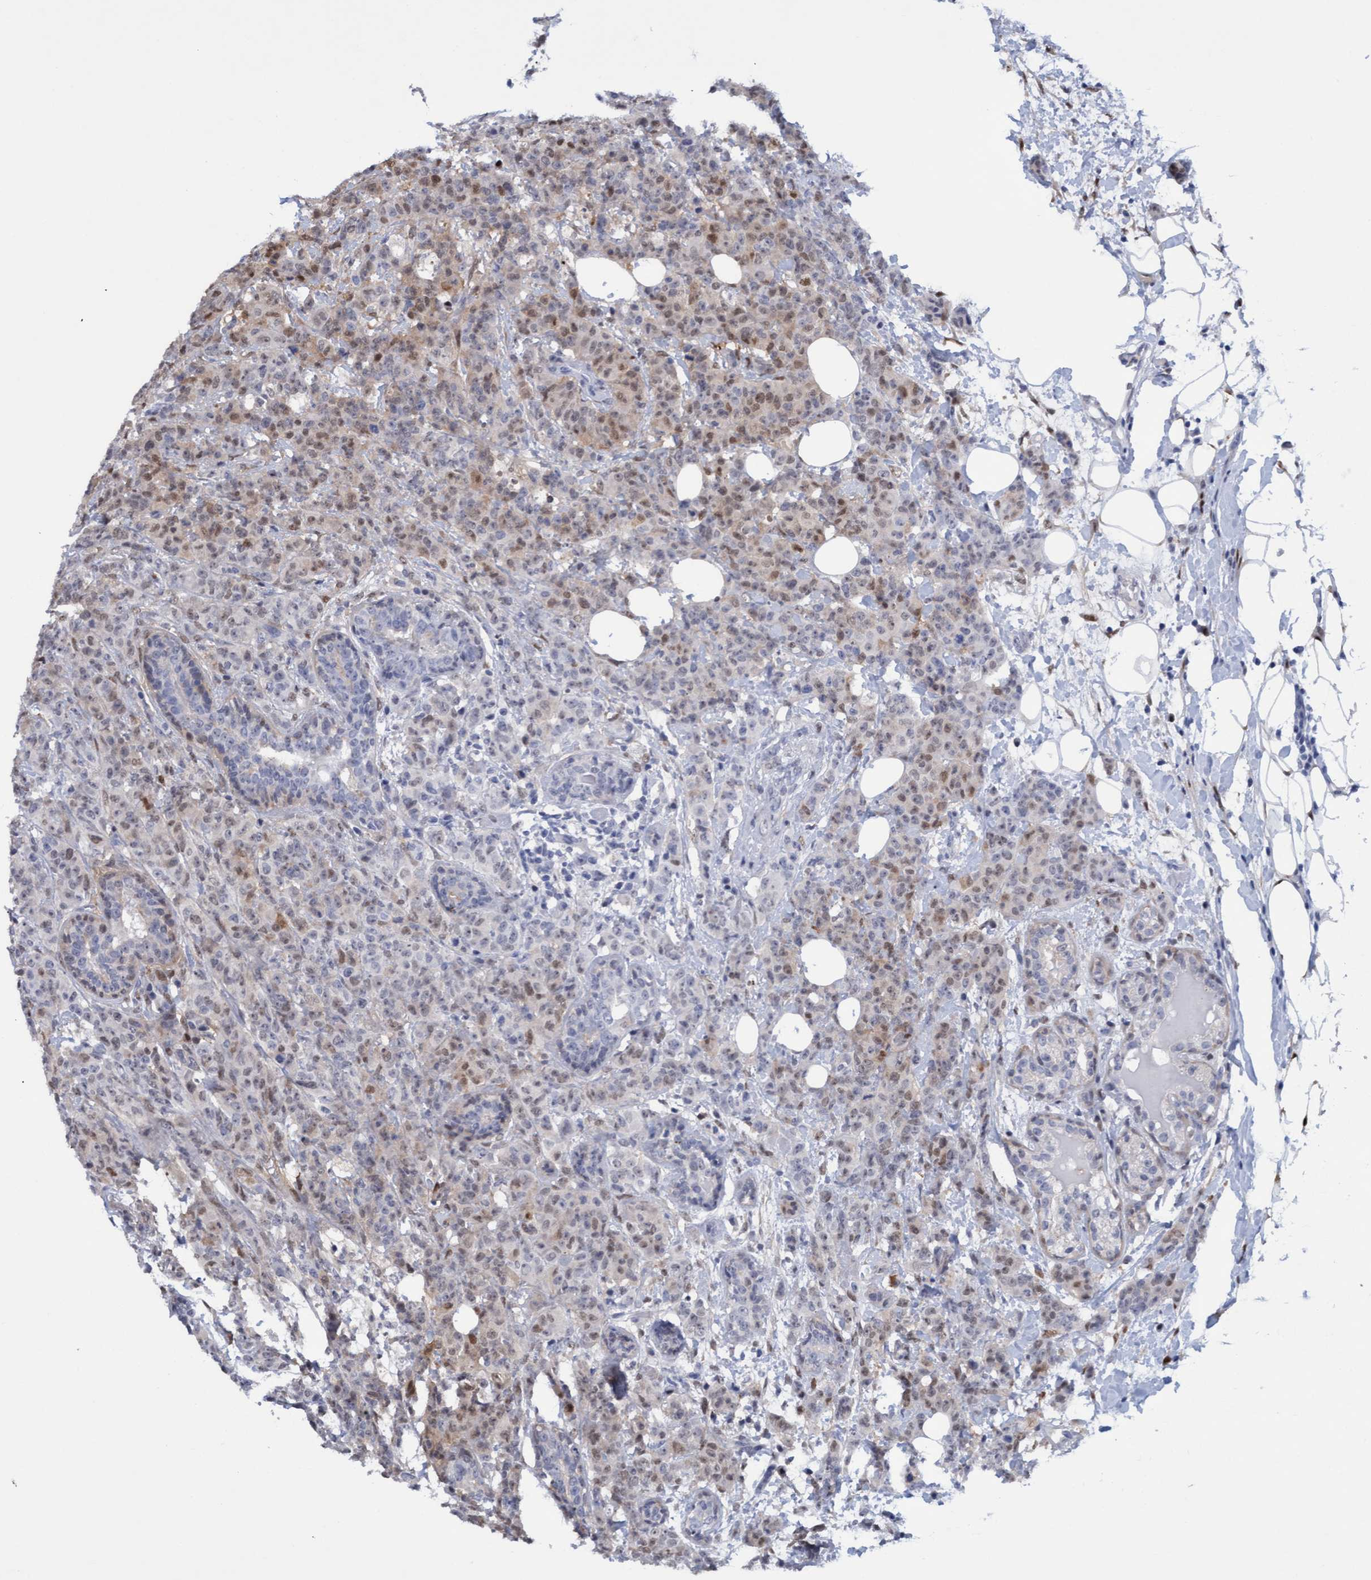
{"staining": {"intensity": "weak", "quantity": "25%-75%", "location": "nuclear"}, "tissue": "breast cancer", "cell_type": "Tumor cells", "image_type": "cancer", "snomed": [{"axis": "morphology", "description": "Normal tissue, NOS"}, {"axis": "morphology", "description": "Duct carcinoma"}, {"axis": "topography", "description": "Breast"}], "caption": "This micrograph demonstrates IHC staining of breast cancer, with low weak nuclear staining in approximately 25%-75% of tumor cells.", "gene": "PINX1", "patient": {"sex": "female", "age": 40}}